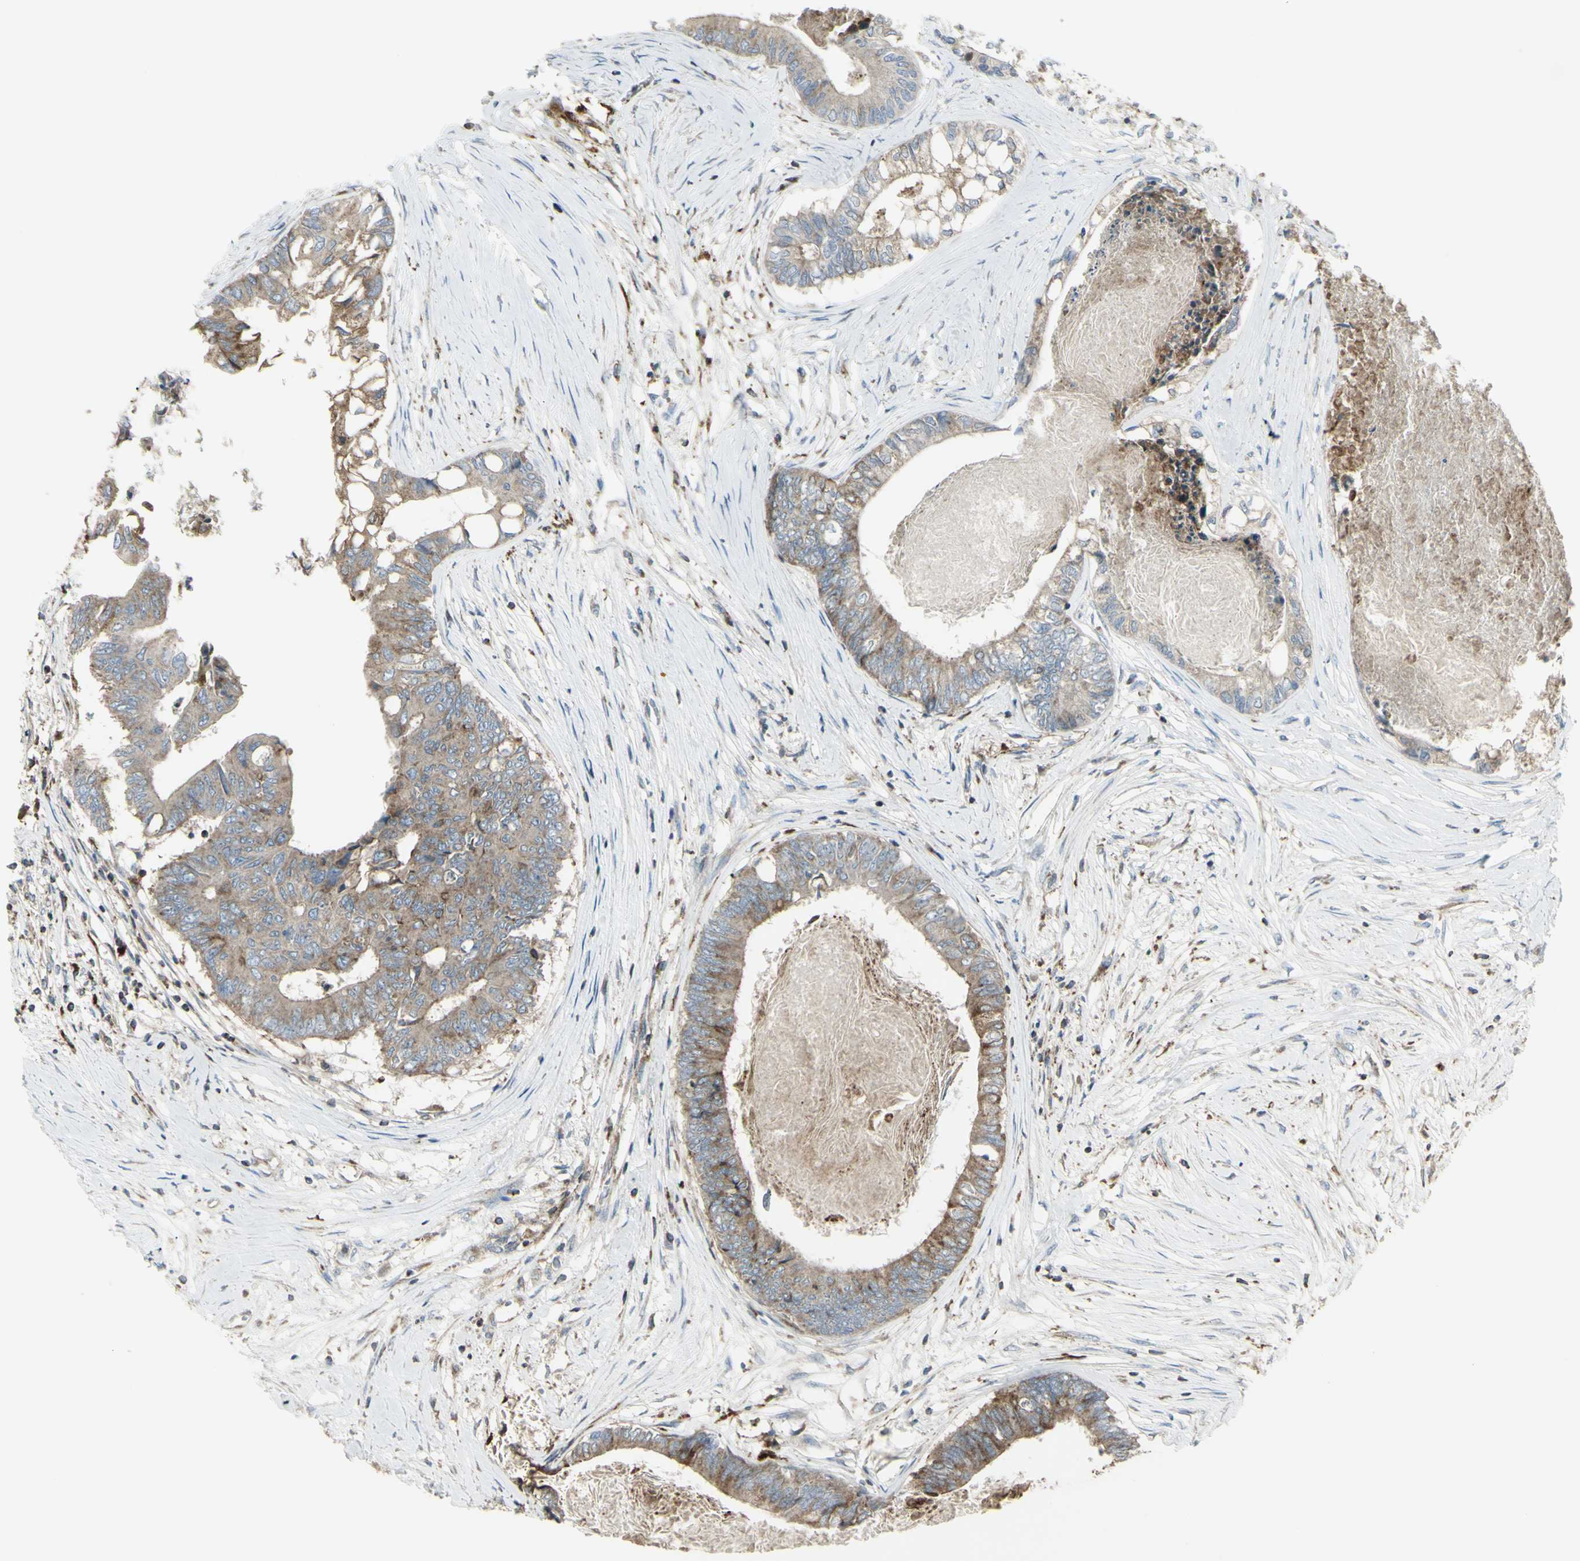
{"staining": {"intensity": "strong", "quantity": ">75%", "location": "cytoplasmic/membranous"}, "tissue": "colorectal cancer", "cell_type": "Tumor cells", "image_type": "cancer", "snomed": [{"axis": "morphology", "description": "Adenocarcinoma, NOS"}, {"axis": "topography", "description": "Rectum"}], "caption": "Immunohistochemical staining of adenocarcinoma (colorectal) reveals high levels of strong cytoplasmic/membranous protein positivity in approximately >75% of tumor cells.", "gene": "NAPA", "patient": {"sex": "male", "age": 63}}